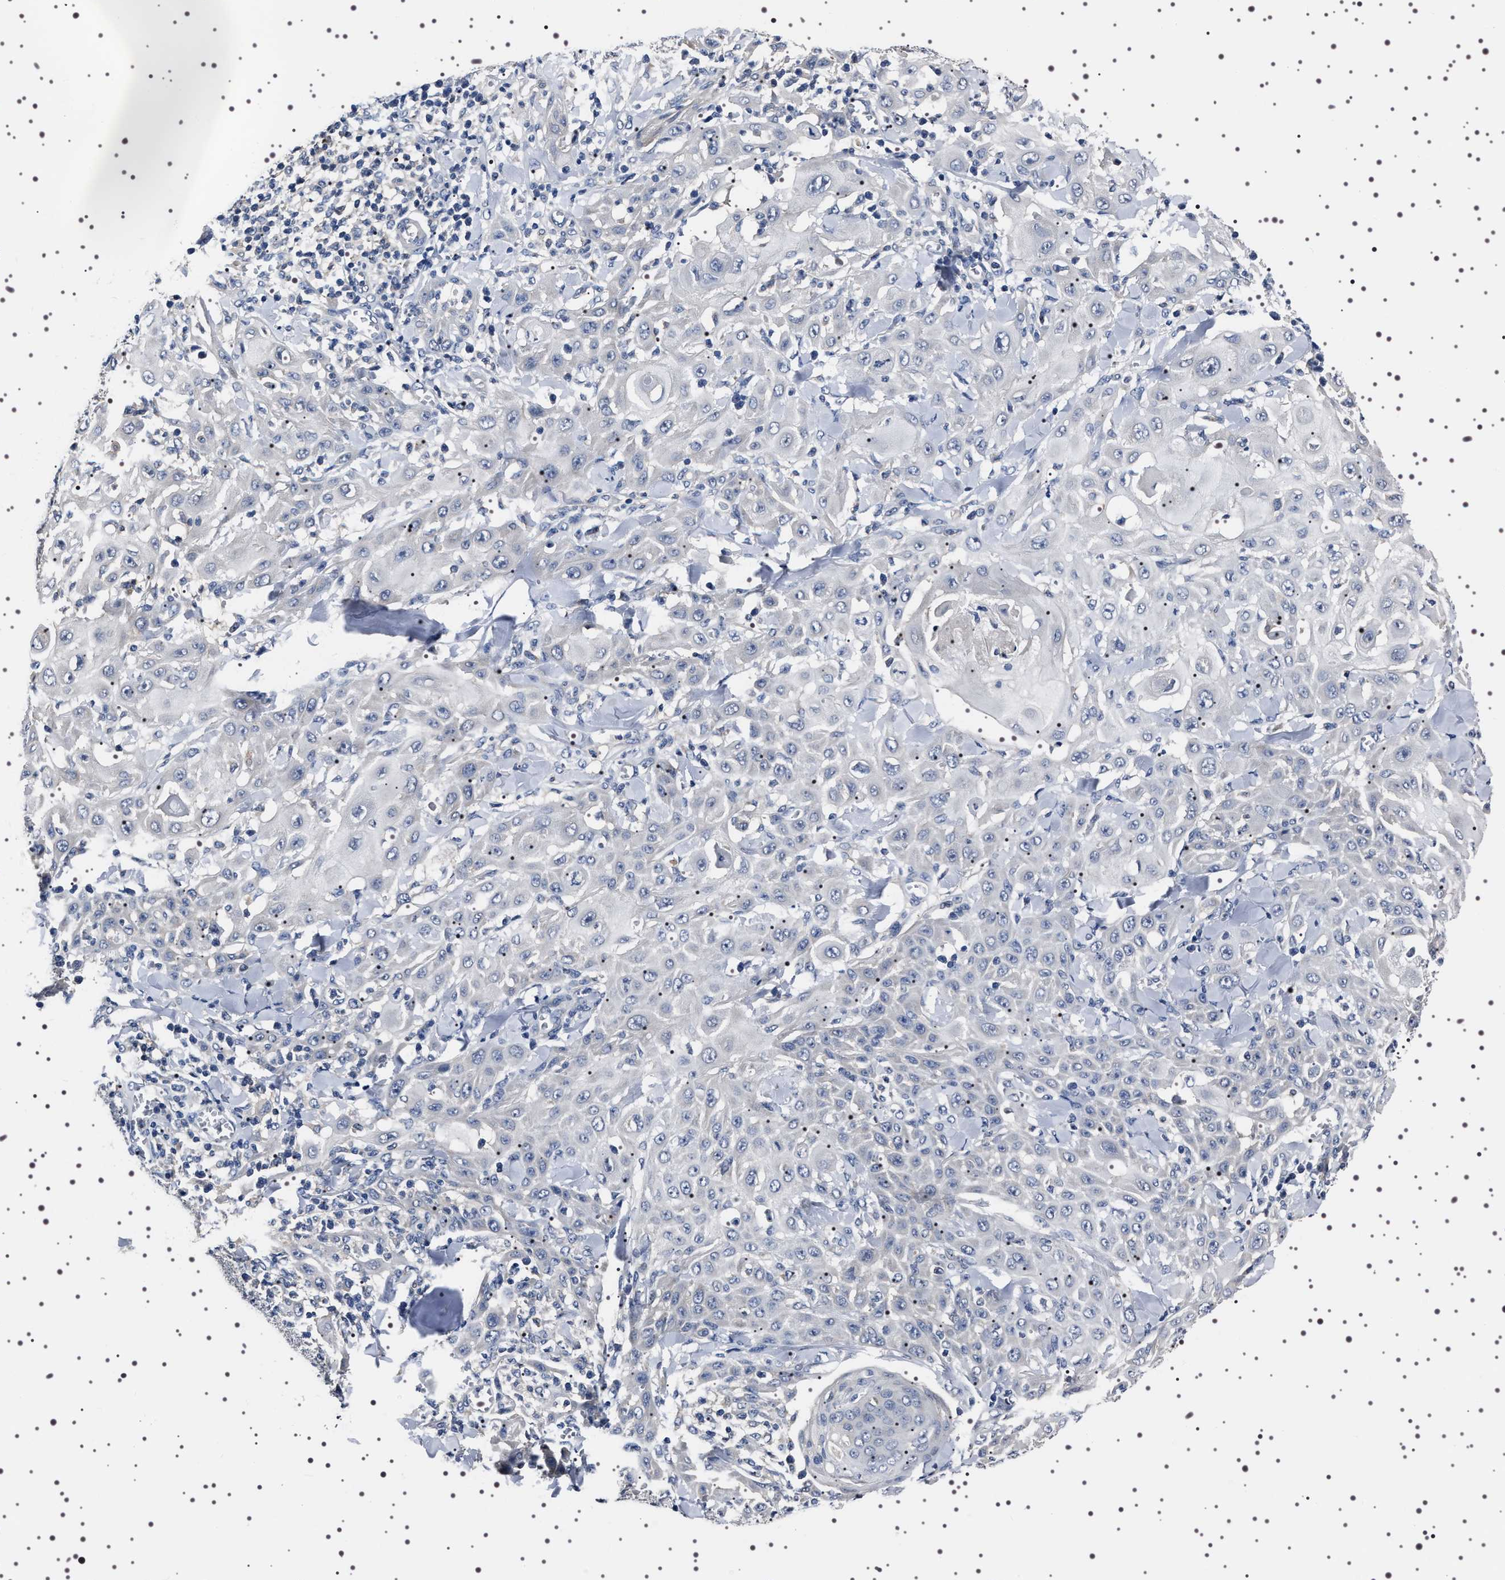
{"staining": {"intensity": "negative", "quantity": "none", "location": "none"}, "tissue": "skin cancer", "cell_type": "Tumor cells", "image_type": "cancer", "snomed": [{"axis": "morphology", "description": "Squamous cell carcinoma, NOS"}, {"axis": "topography", "description": "Skin"}], "caption": "Tumor cells show no significant protein positivity in squamous cell carcinoma (skin). (DAB (3,3'-diaminobenzidine) immunohistochemistry visualized using brightfield microscopy, high magnification).", "gene": "TARBP1", "patient": {"sex": "male", "age": 24}}